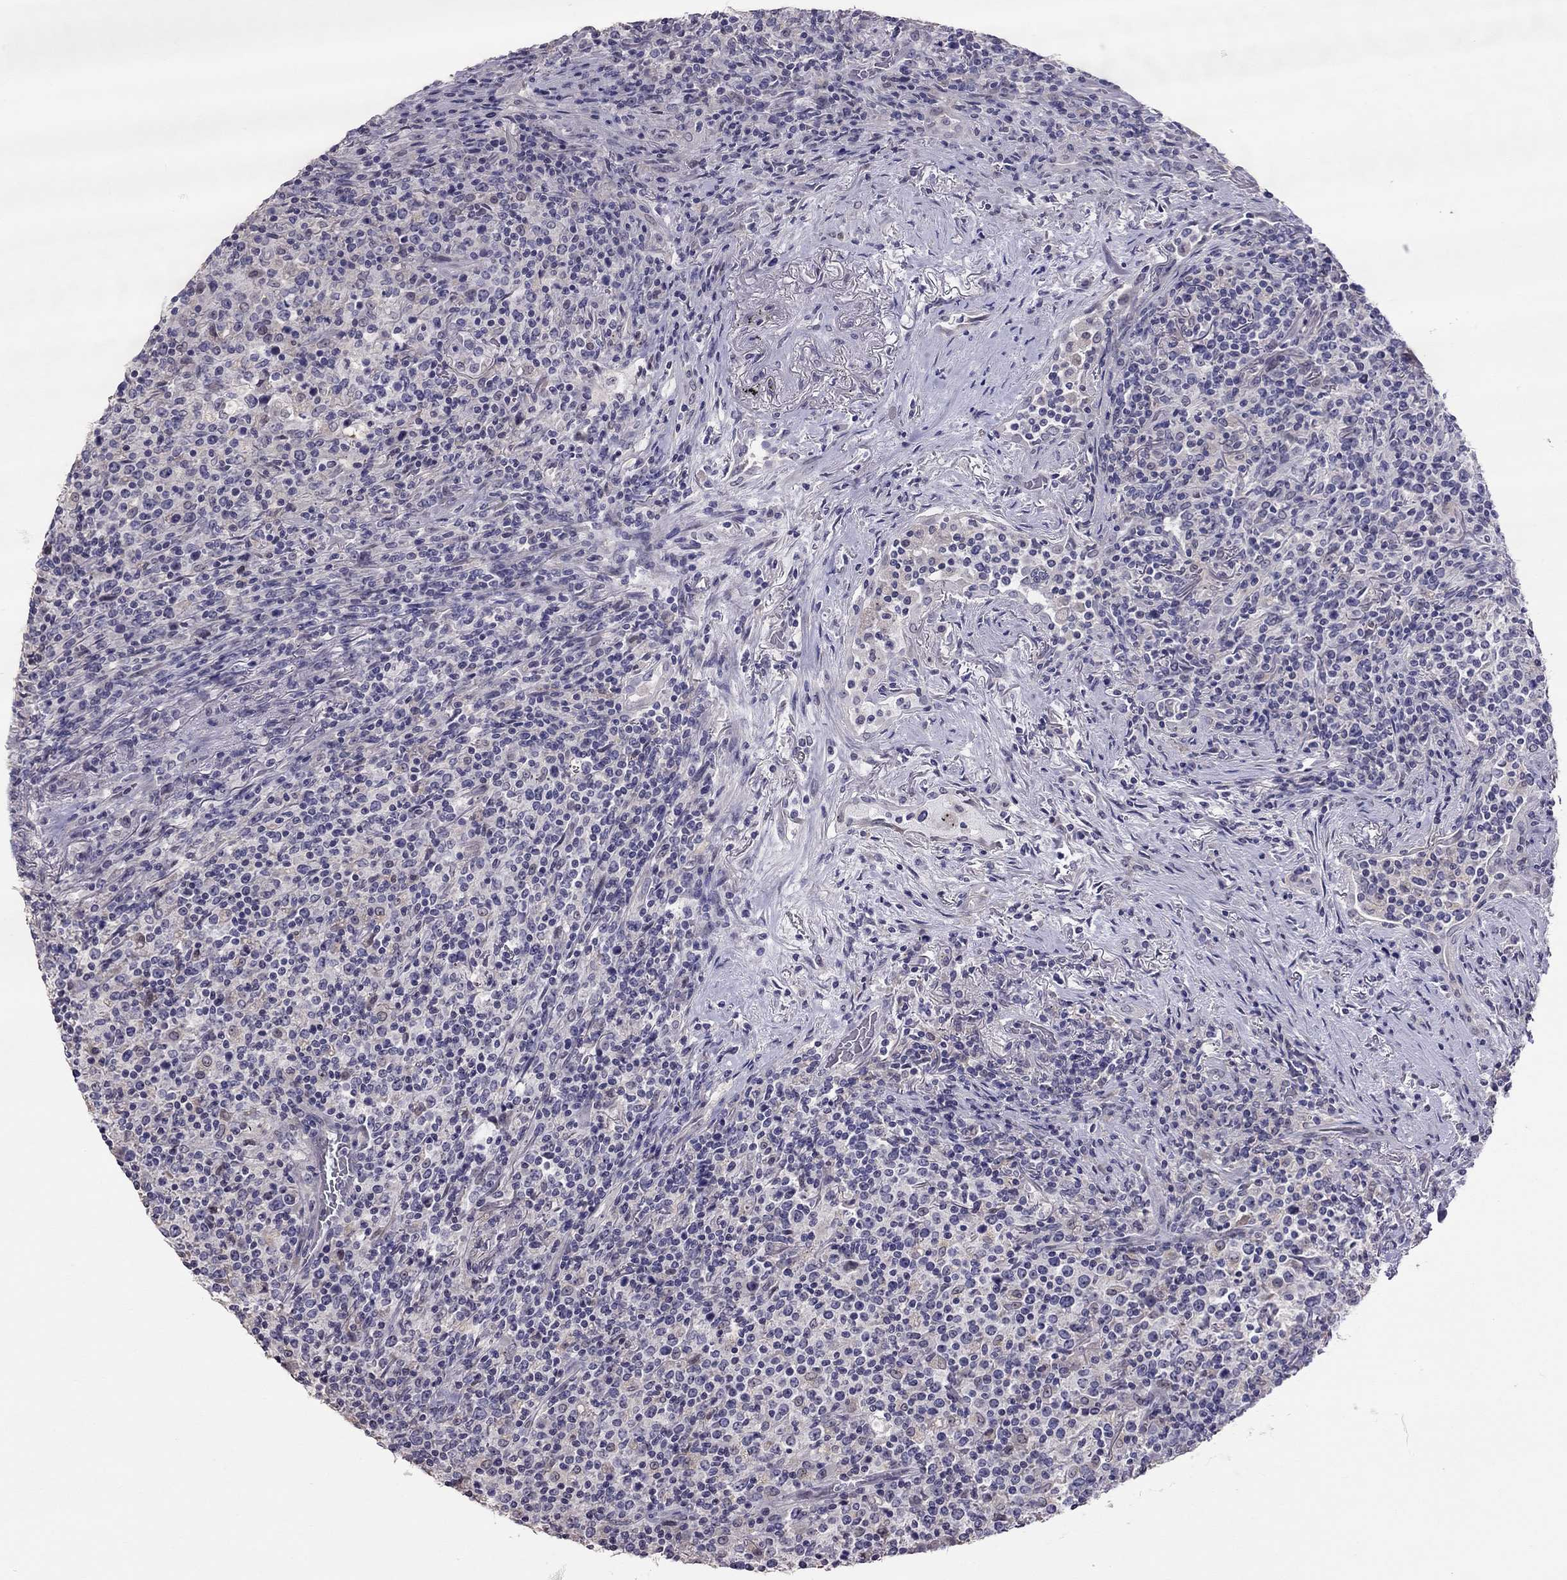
{"staining": {"intensity": "negative", "quantity": "none", "location": "none"}, "tissue": "lymphoma", "cell_type": "Tumor cells", "image_type": "cancer", "snomed": [{"axis": "morphology", "description": "Malignant lymphoma, non-Hodgkin's type, High grade"}, {"axis": "topography", "description": "Lung"}], "caption": "This histopathology image is of lymphoma stained with immunohistochemistry (IHC) to label a protein in brown with the nuclei are counter-stained blue. There is no staining in tumor cells.", "gene": "LRRC46", "patient": {"sex": "male", "age": 79}}